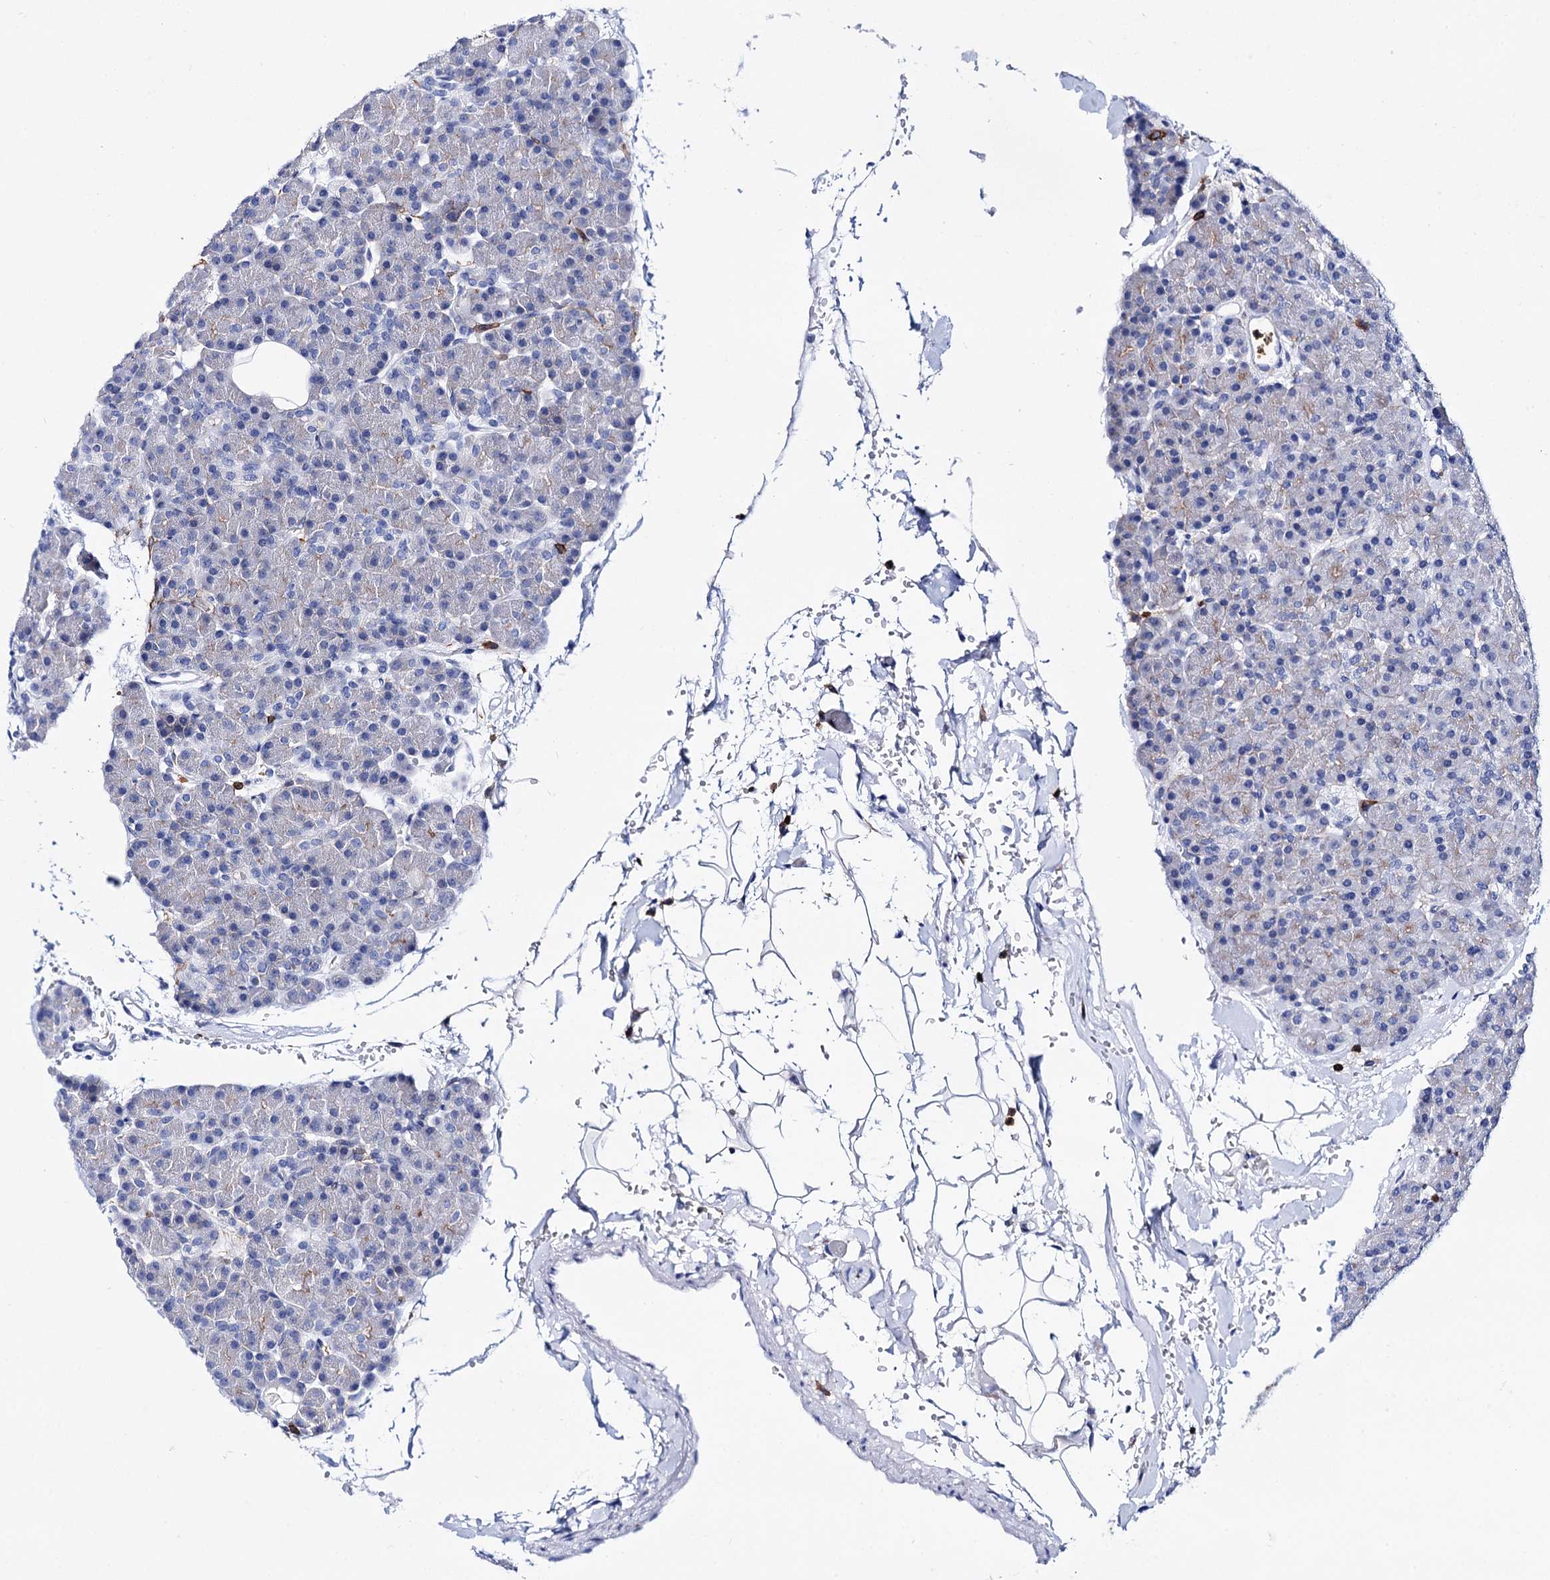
{"staining": {"intensity": "weak", "quantity": "<25%", "location": "cytoplasmic/membranous"}, "tissue": "pancreas", "cell_type": "Exocrine glandular cells", "image_type": "normal", "snomed": [{"axis": "morphology", "description": "Normal tissue, NOS"}, {"axis": "topography", "description": "Pancreas"}], "caption": "An immunohistochemistry (IHC) histopathology image of normal pancreas is shown. There is no staining in exocrine glandular cells of pancreas.", "gene": "DEF6", "patient": {"sex": "female", "age": 43}}